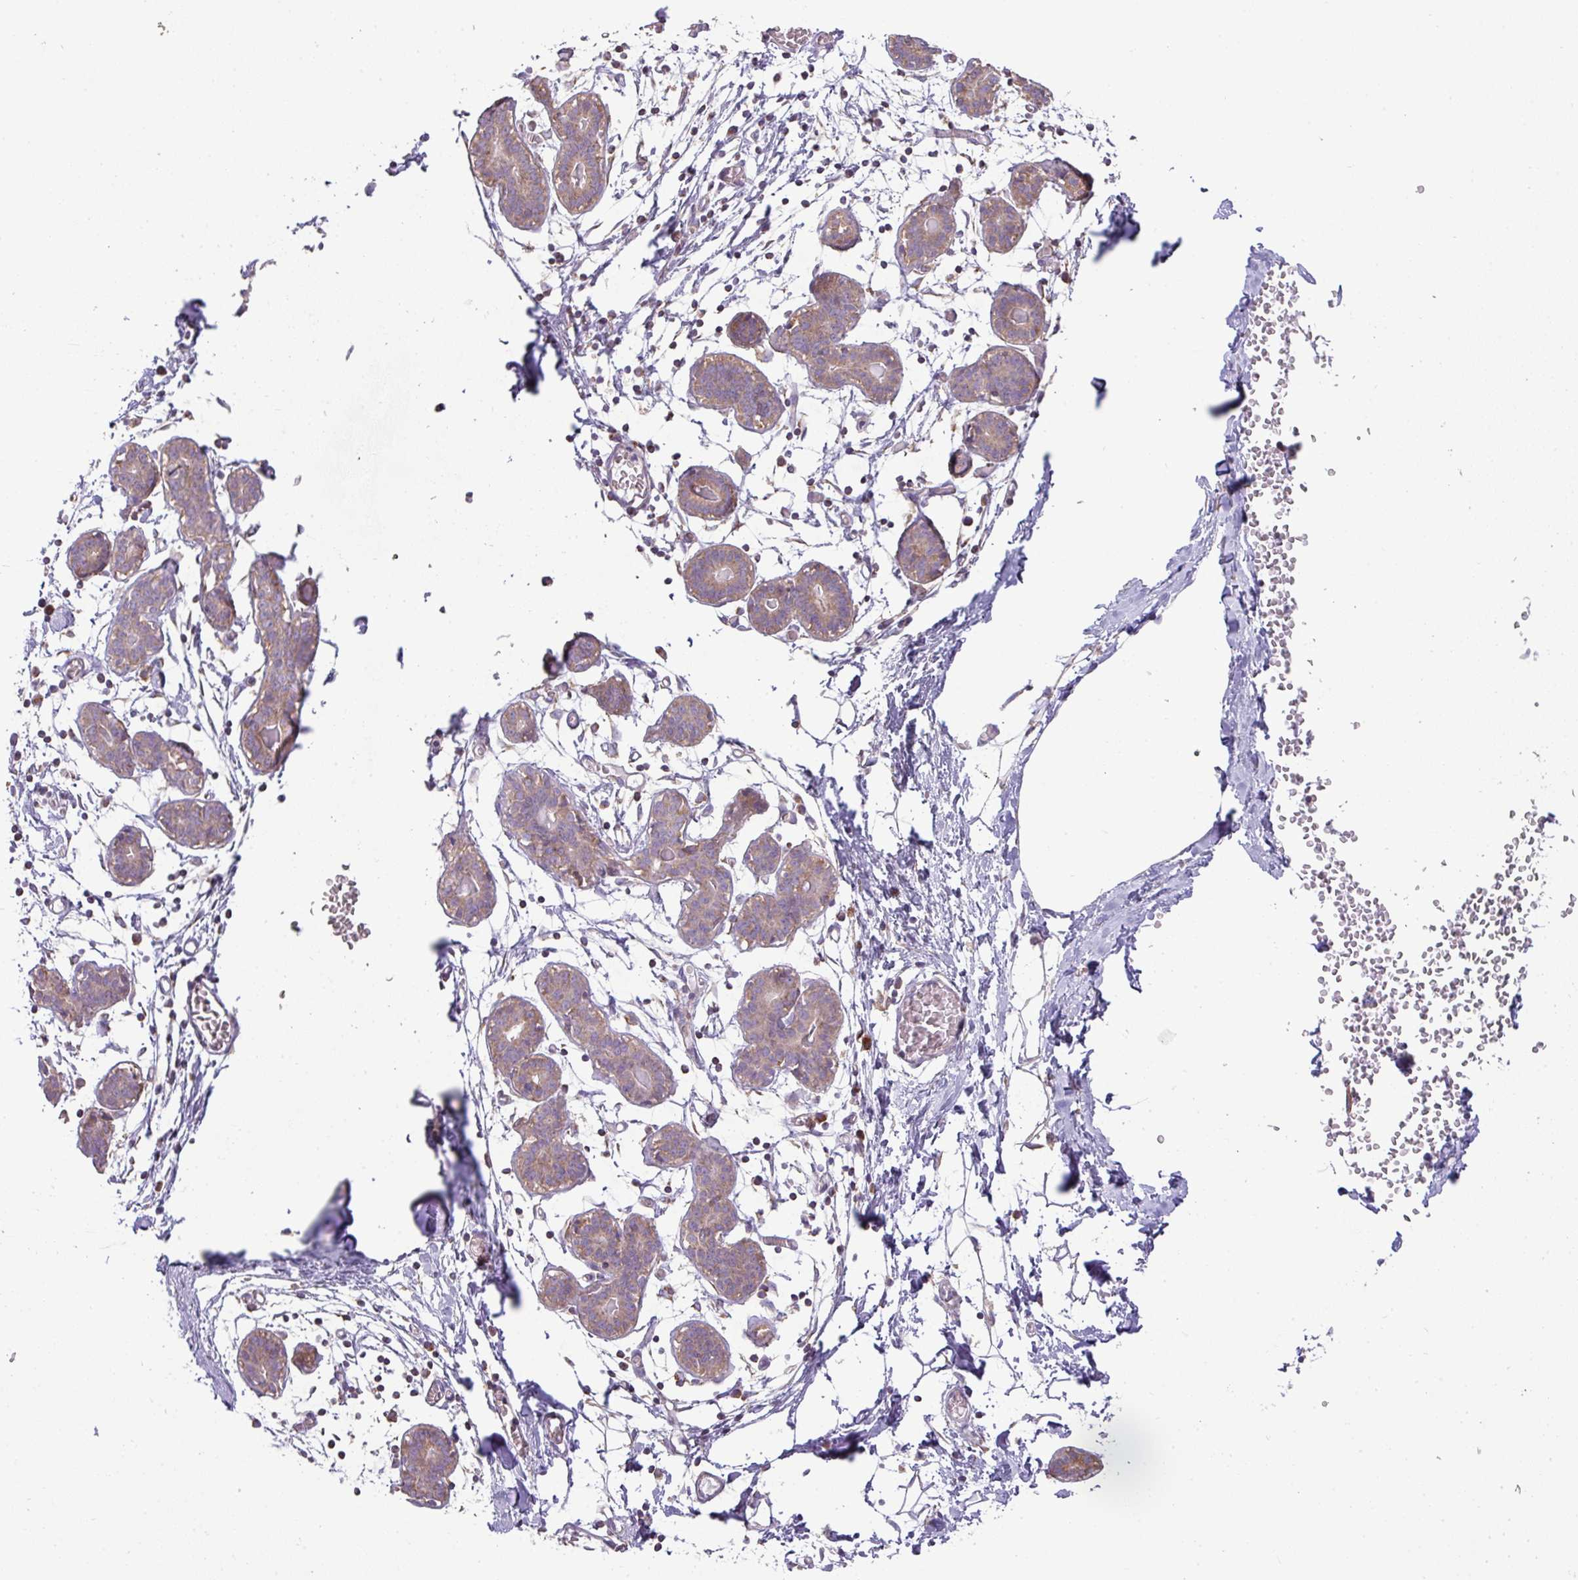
{"staining": {"intensity": "negative", "quantity": "none", "location": "none"}, "tissue": "breast", "cell_type": "Adipocytes", "image_type": "normal", "snomed": [{"axis": "morphology", "description": "Normal tissue, NOS"}, {"axis": "topography", "description": "Breast"}], "caption": "High magnification brightfield microscopy of benign breast stained with DAB (brown) and counterstained with hematoxylin (blue): adipocytes show no significant expression. (Stains: DAB (3,3'-diaminobenzidine) immunohistochemistry (IHC) with hematoxylin counter stain, Microscopy: brightfield microscopy at high magnification).", "gene": "ZNF211", "patient": {"sex": "female", "age": 27}}